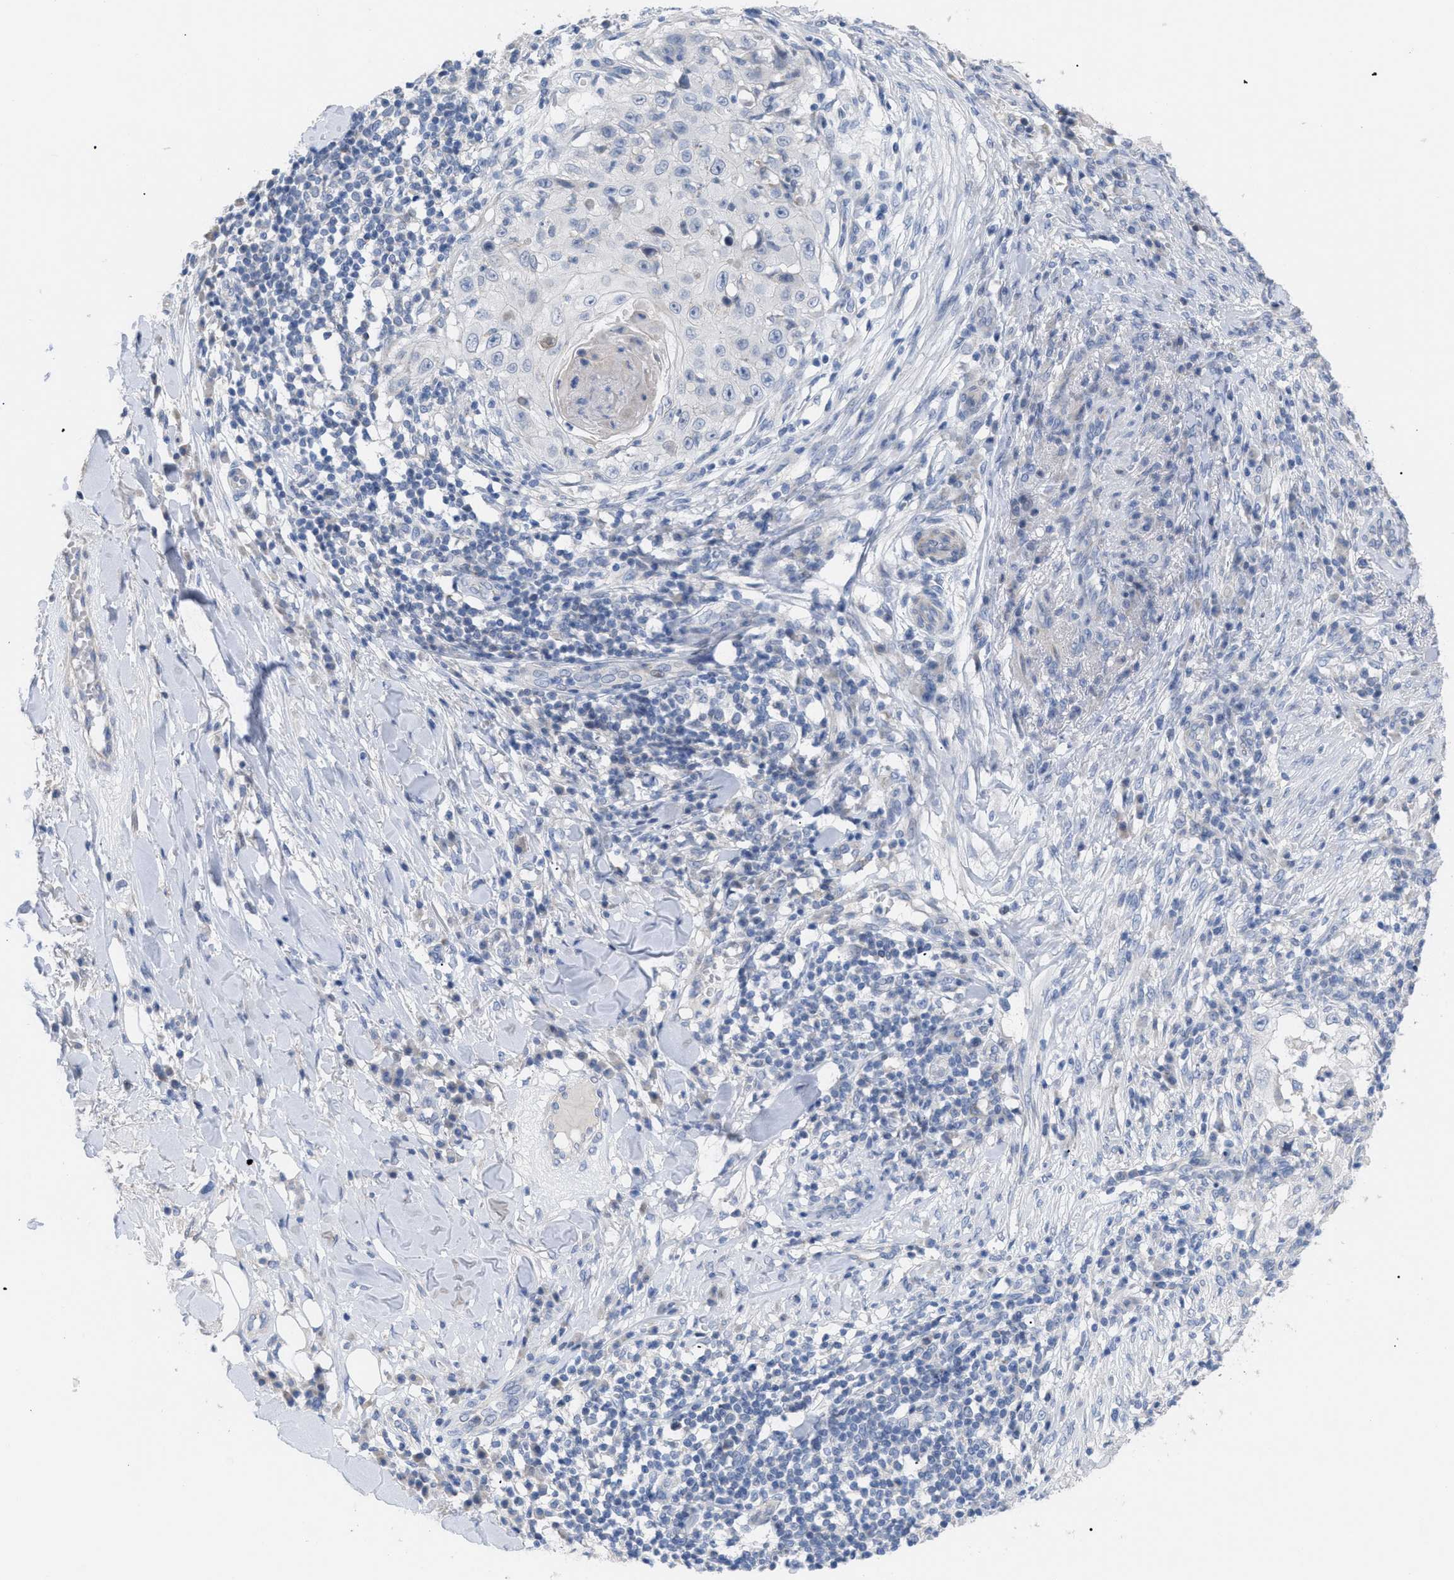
{"staining": {"intensity": "negative", "quantity": "none", "location": "none"}, "tissue": "skin cancer", "cell_type": "Tumor cells", "image_type": "cancer", "snomed": [{"axis": "morphology", "description": "Squamous cell carcinoma, NOS"}, {"axis": "topography", "description": "Skin"}], "caption": "Image shows no significant protein staining in tumor cells of skin cancer (squamous cell carcinoma).", "gene": "CAV3", "patient": {"sex": "male", "age": 86}}